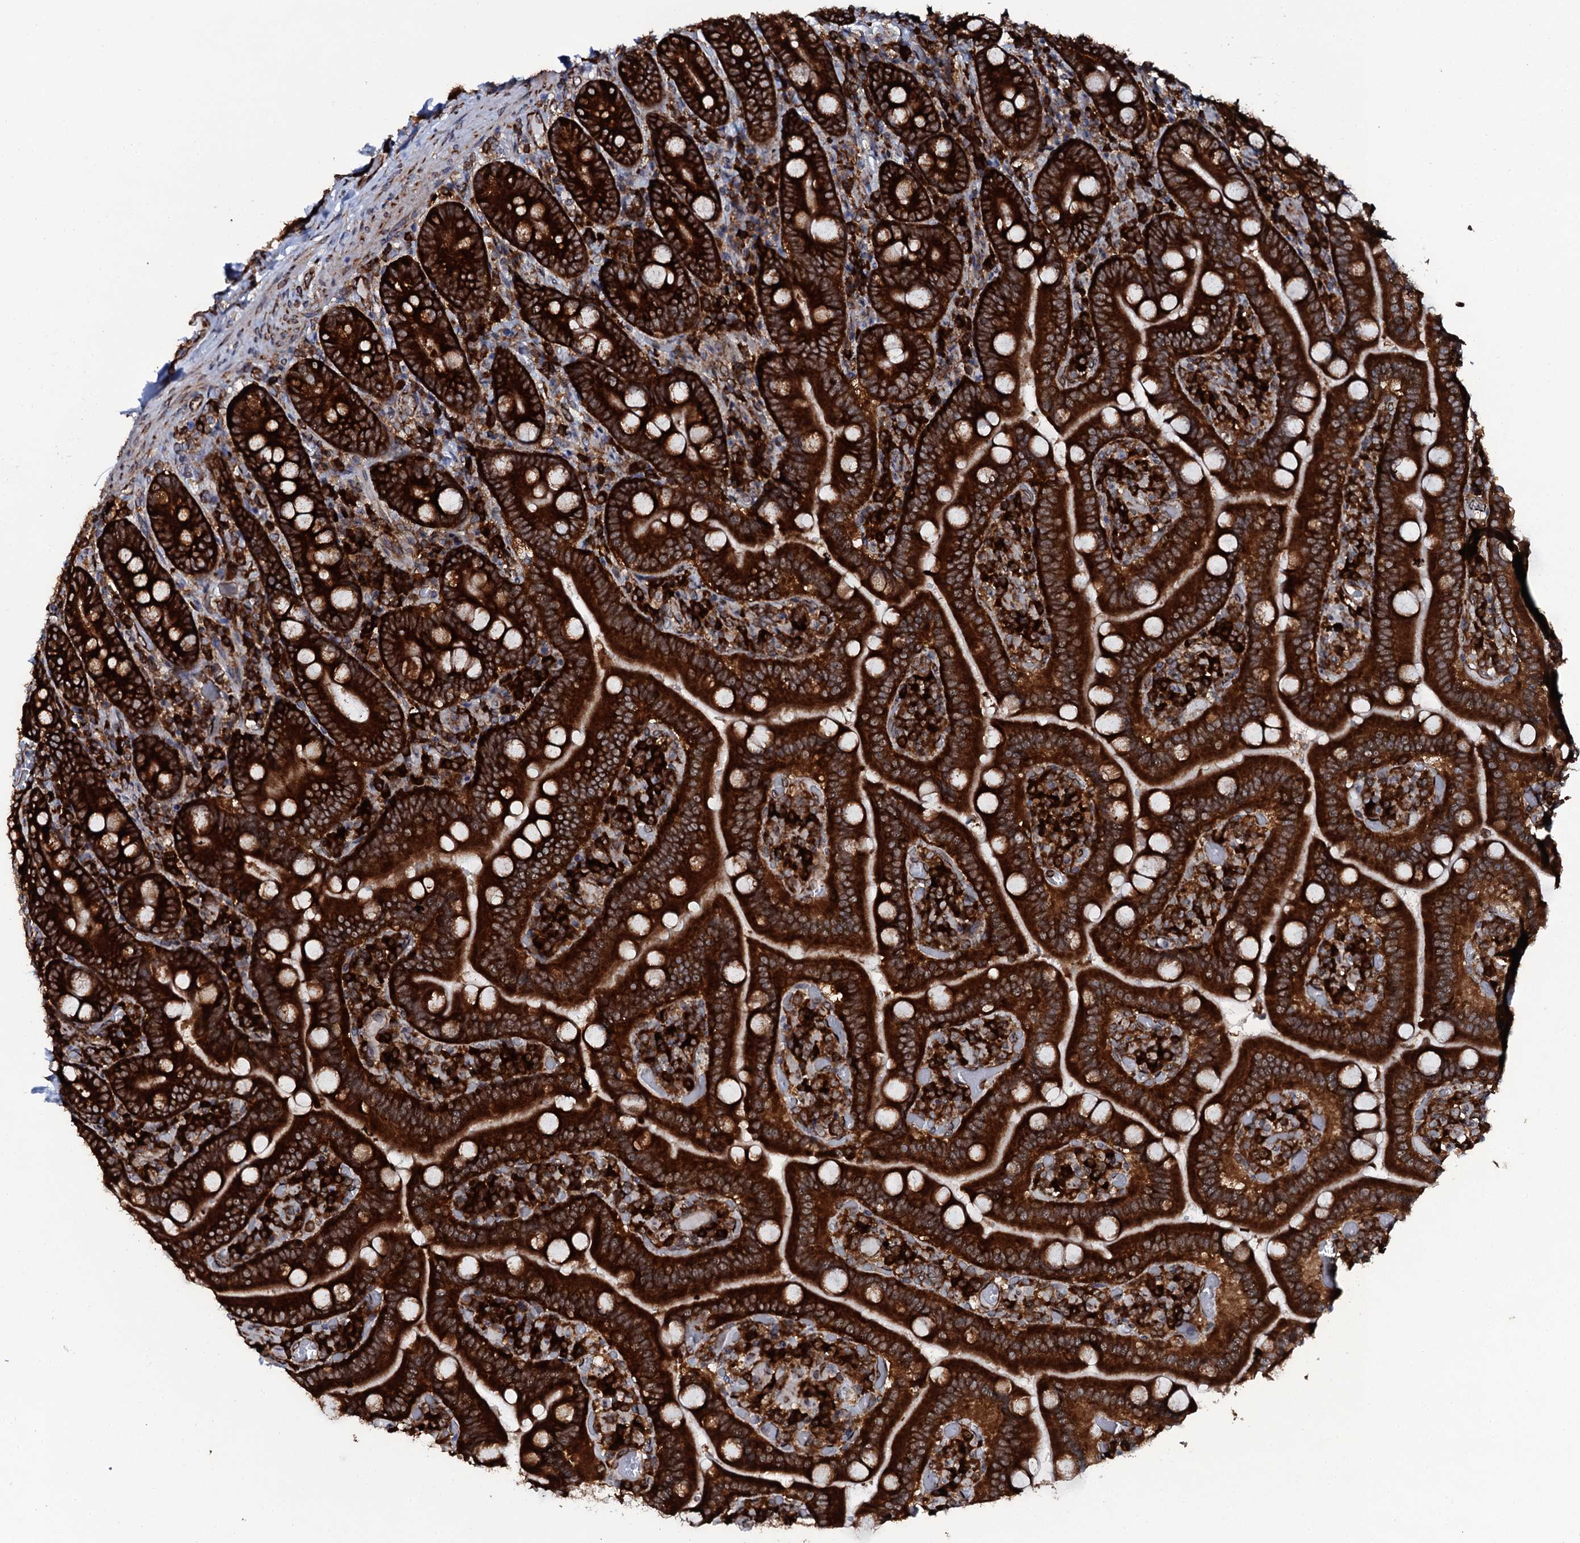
{"staining": {"intensity": "strong", "quantity": ">75%", "location": "cytoplasmic/membranous"}, "tissue": "duodenum", "cell_type": "Glandular cells", "image_type": "normal", "snomed": [{"axis": "morphology", "description": "Normal tissue, NOS"}, {"axis": "topography", "description": "Duodenum"}], "caption": "The micrograph exhibits staining of normal duodenum, revealing strong cytoplasmic/membranous protein staining (brown color) within glandular cells.", "gene": "SPTY2D1", "patient": {"sex": "female", "age": 62}}